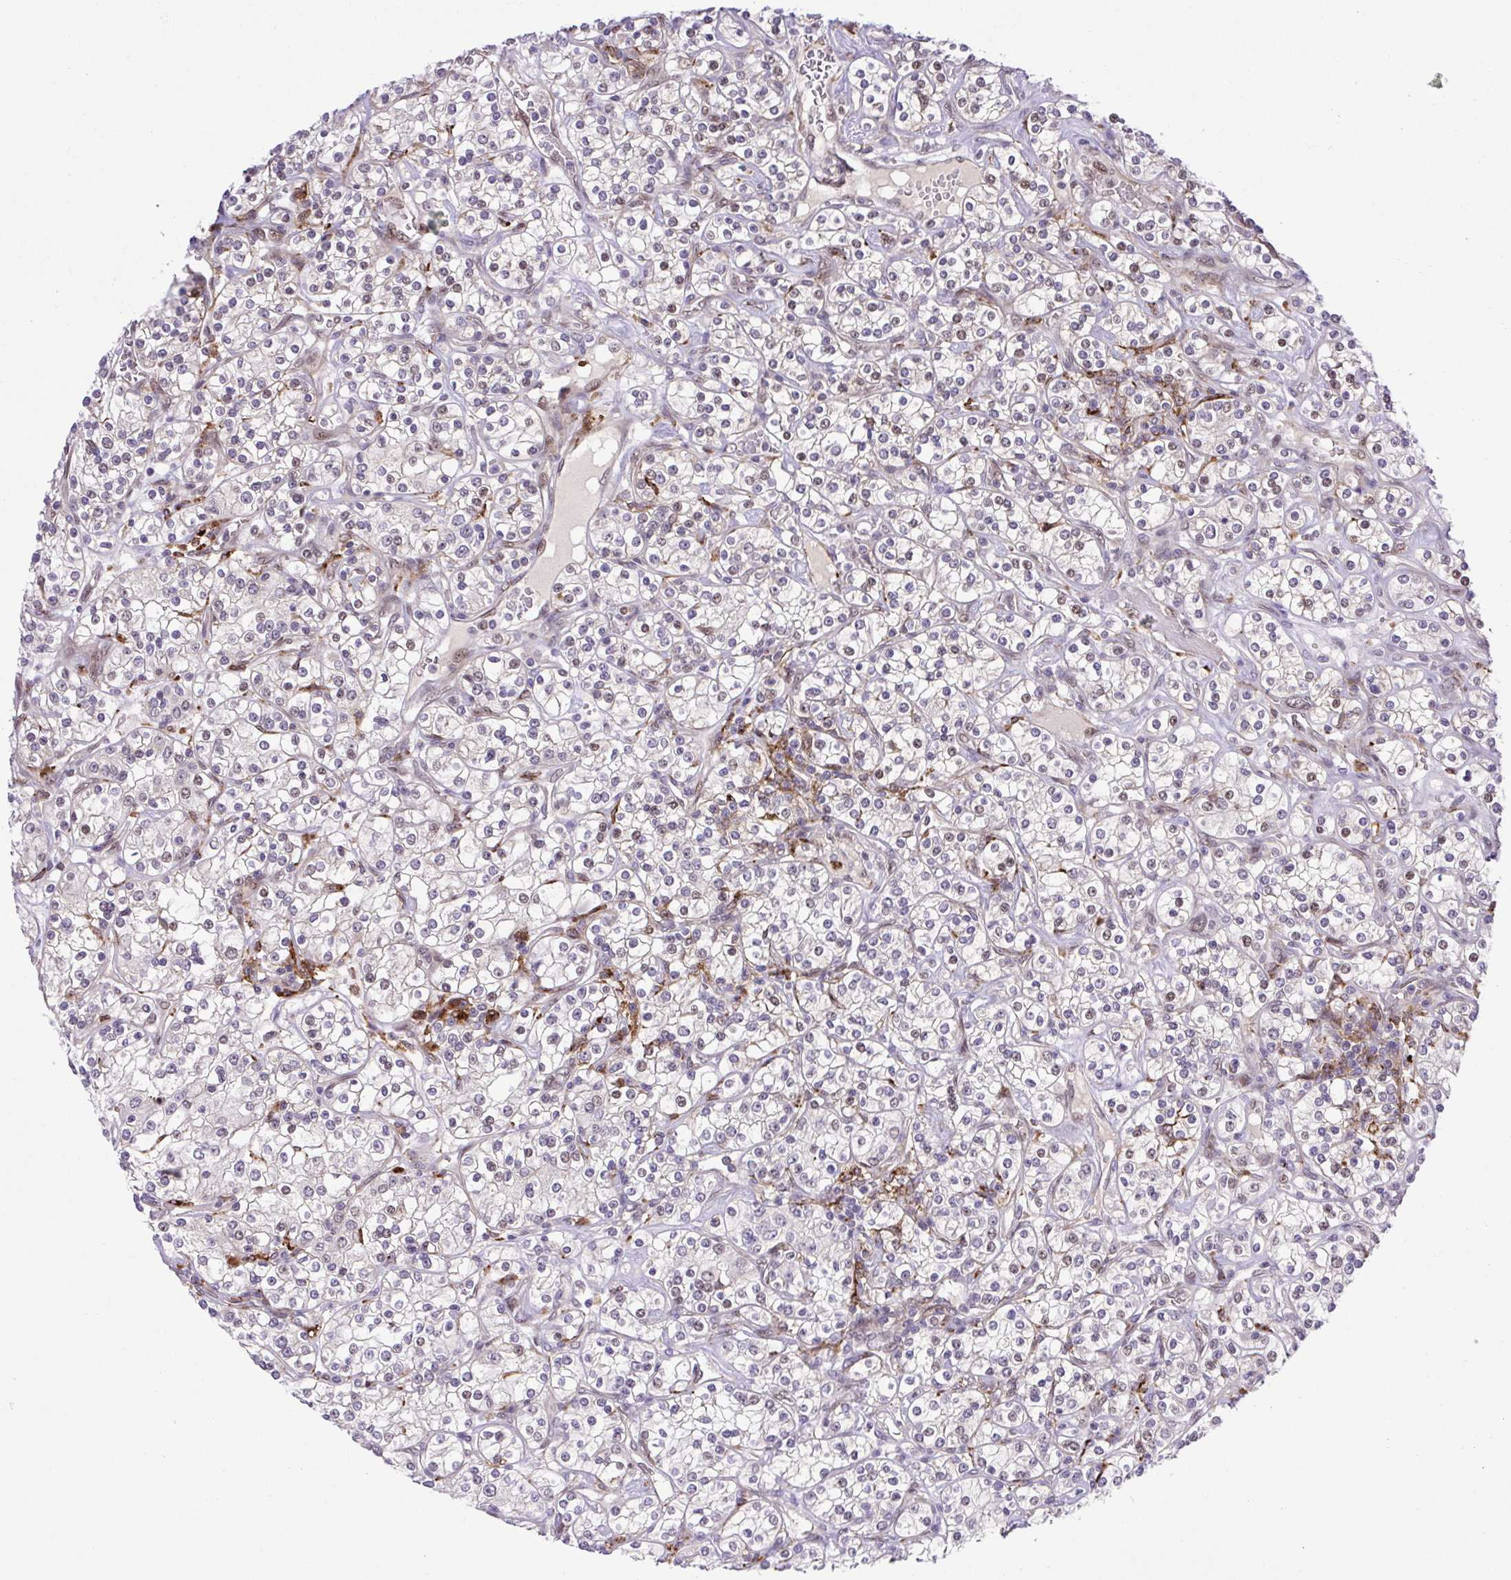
{"staining": {"intensity": "weak", "quantity": "<25%", "location": "nuclear"}, "tissue": "renal cancer", "cell_type": "Tumor cells", "image_type": "cancer", "snomed": [{"axis": "morphology", "description": "Adenocarcinoma, NOS"}, {"axis": "topography", "description": "Kidney"}], "caption": "Histopathology image shows no protein staining in tumor cells of renal cancer tissue.", "gene": "ERG", "patient": {"sex": "male", "age": 77}}